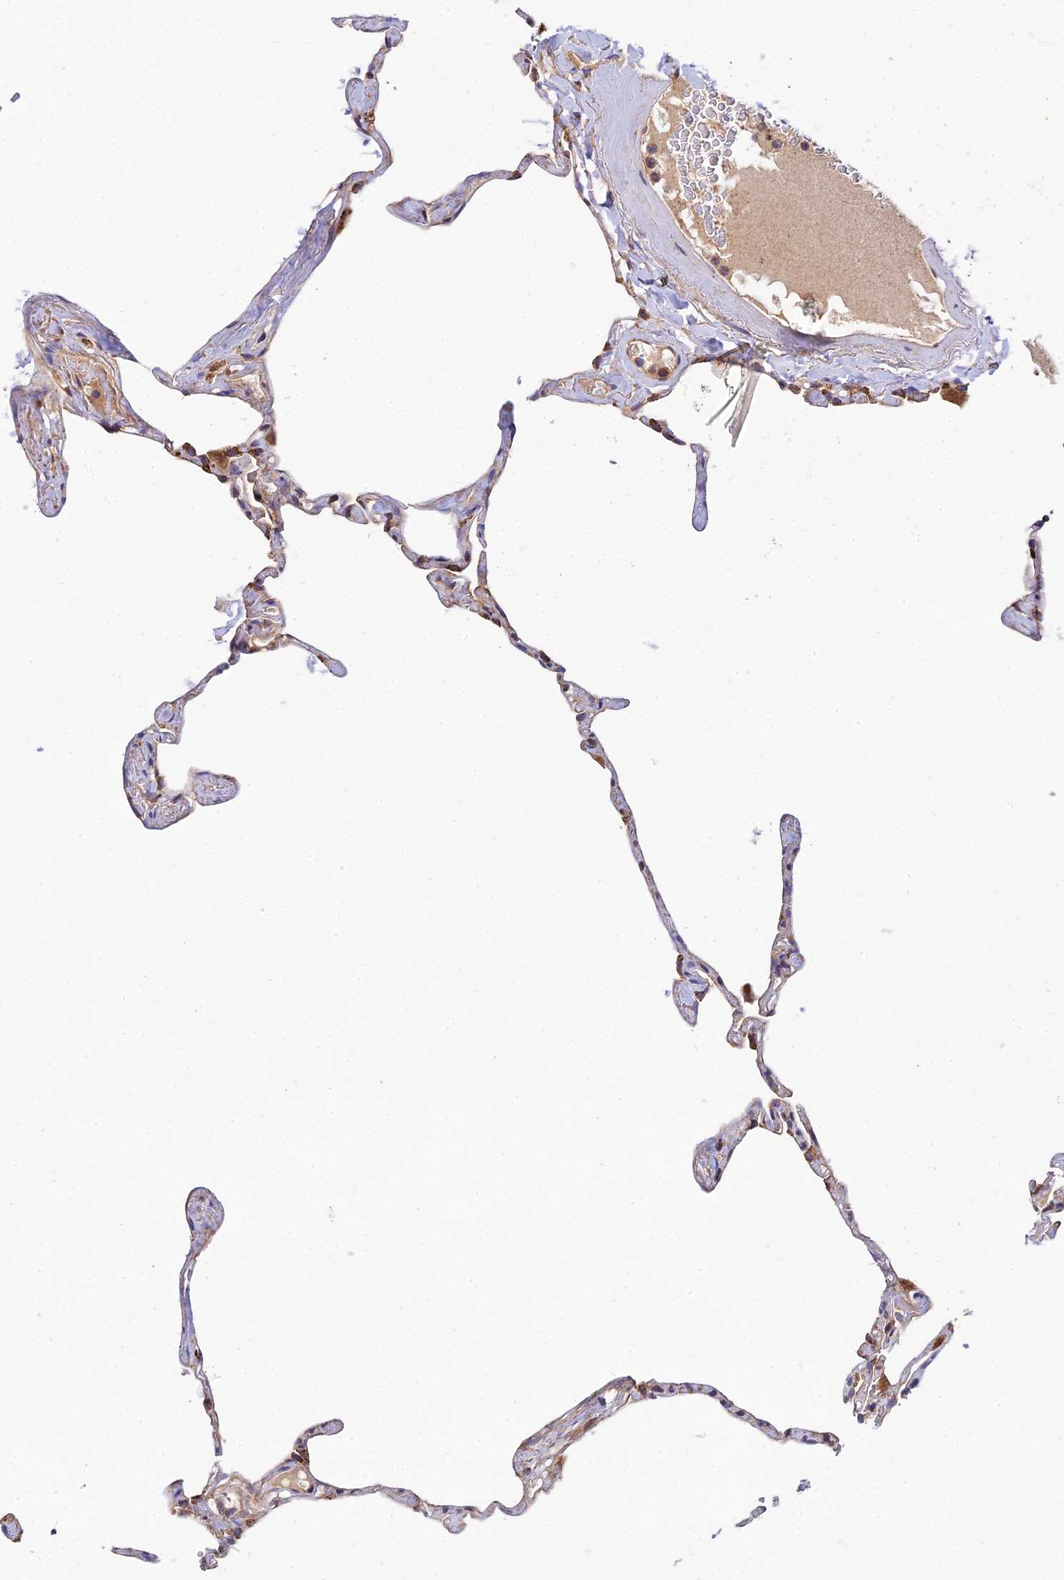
{"staining": {"intensity": "moderate", "quantity": "<25%", "location": "cytoplasmic/membranous"}, "tissue": "lung", "cell_type": "Alveolar cells", "image_type": "normal", "snomed": [{"axis": "morphology", "description": "Normal tissue, NOS"}, {"axis": "topography", "description": "Lung"}], "caption": "High-magnification brightfield microscopy of unremarkable lung stained with DAB (3,3'-diaminobenzidine) (brown) and counterstained with hematoxylin (blue). alveolar cells exhibit moderate cytoplasmic/membranous staining is identified in approximately<25% of cells.", "gene": "PODNL1", "patient": {"sex": "male", "age": 65}}